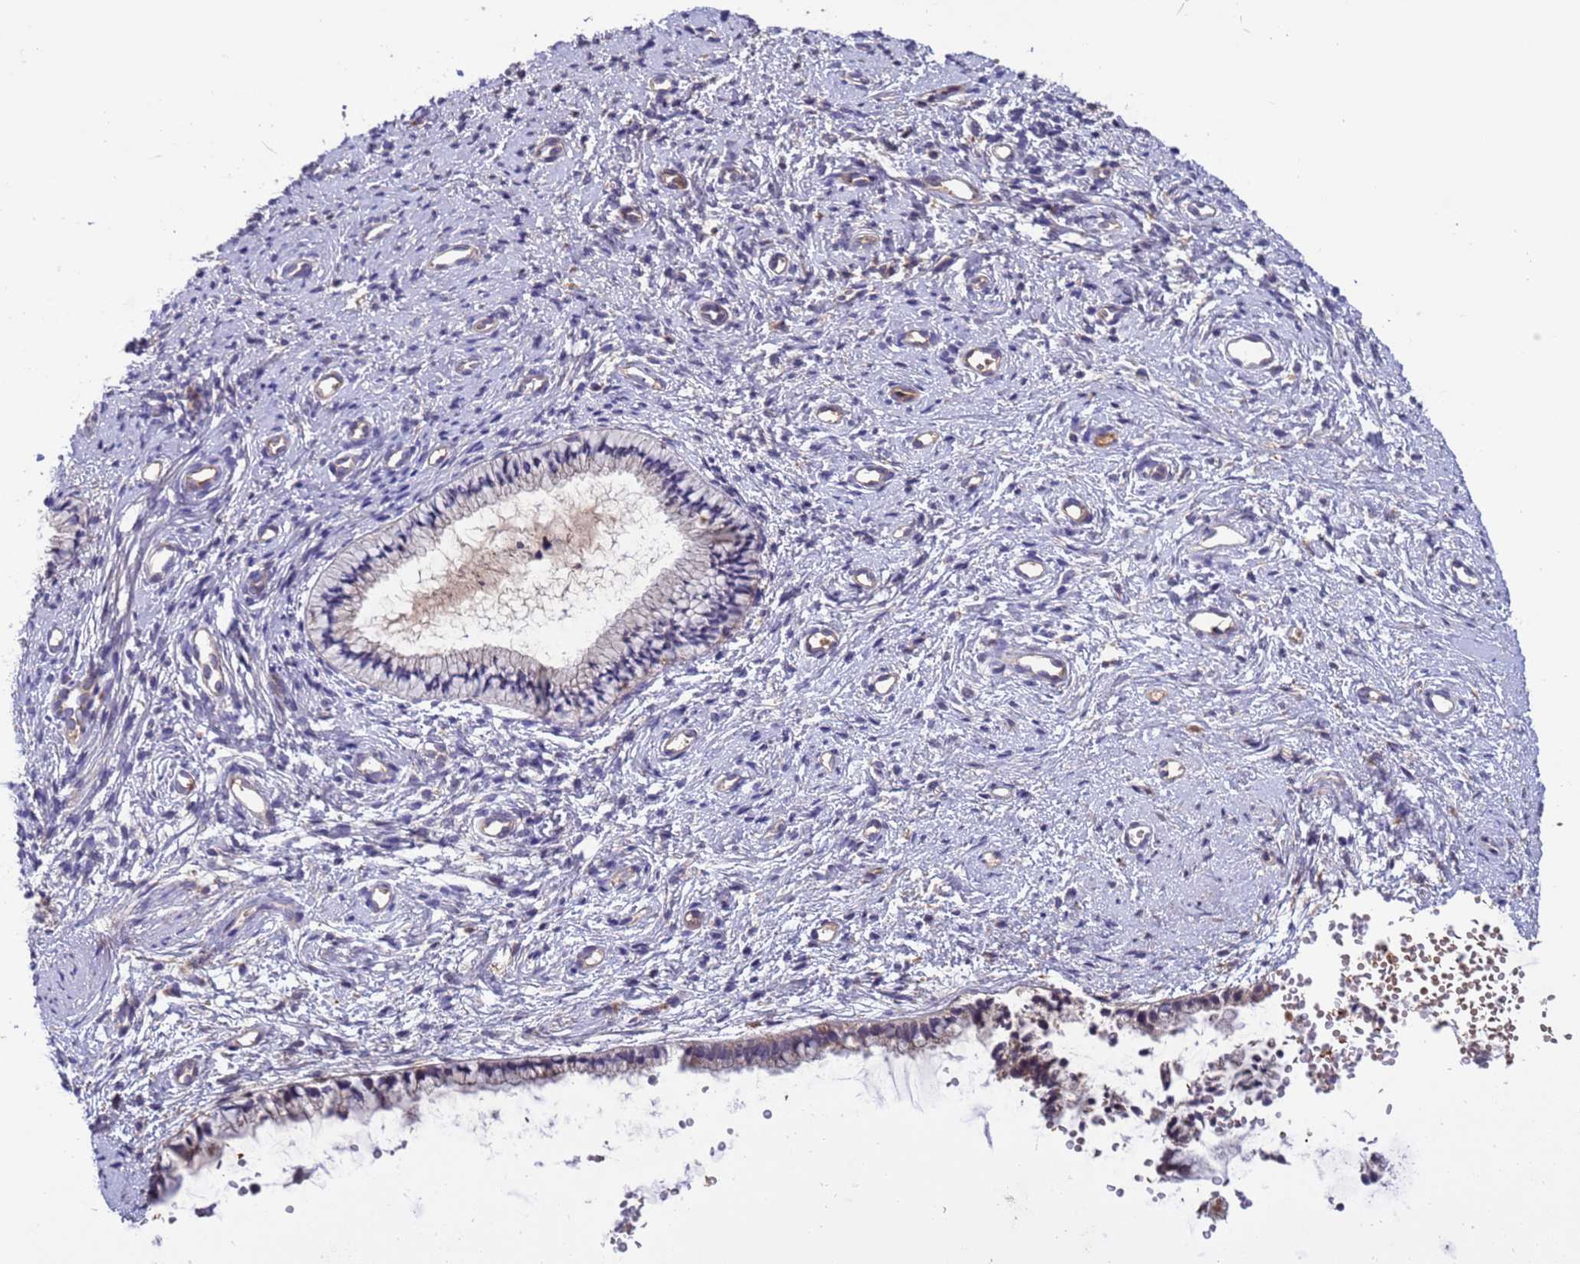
{"staining": {"intensity": "weak", "quantity": "<25%", "location": "cytoplasmic/membranous"}, "tissue": "cervix", "cell_type": "Glandular cells", "image_type": "normal", "snomed": [{"axis": "morphology", "description": "Normal tissue, NOS"}, {"axis": "topography", "description": "Cervix"}], "caption": "Glandular cells show no significant positivity in unremarkable cervix.", "gene": "PARP16", "patient": {"sex": "female", "age": 57}}